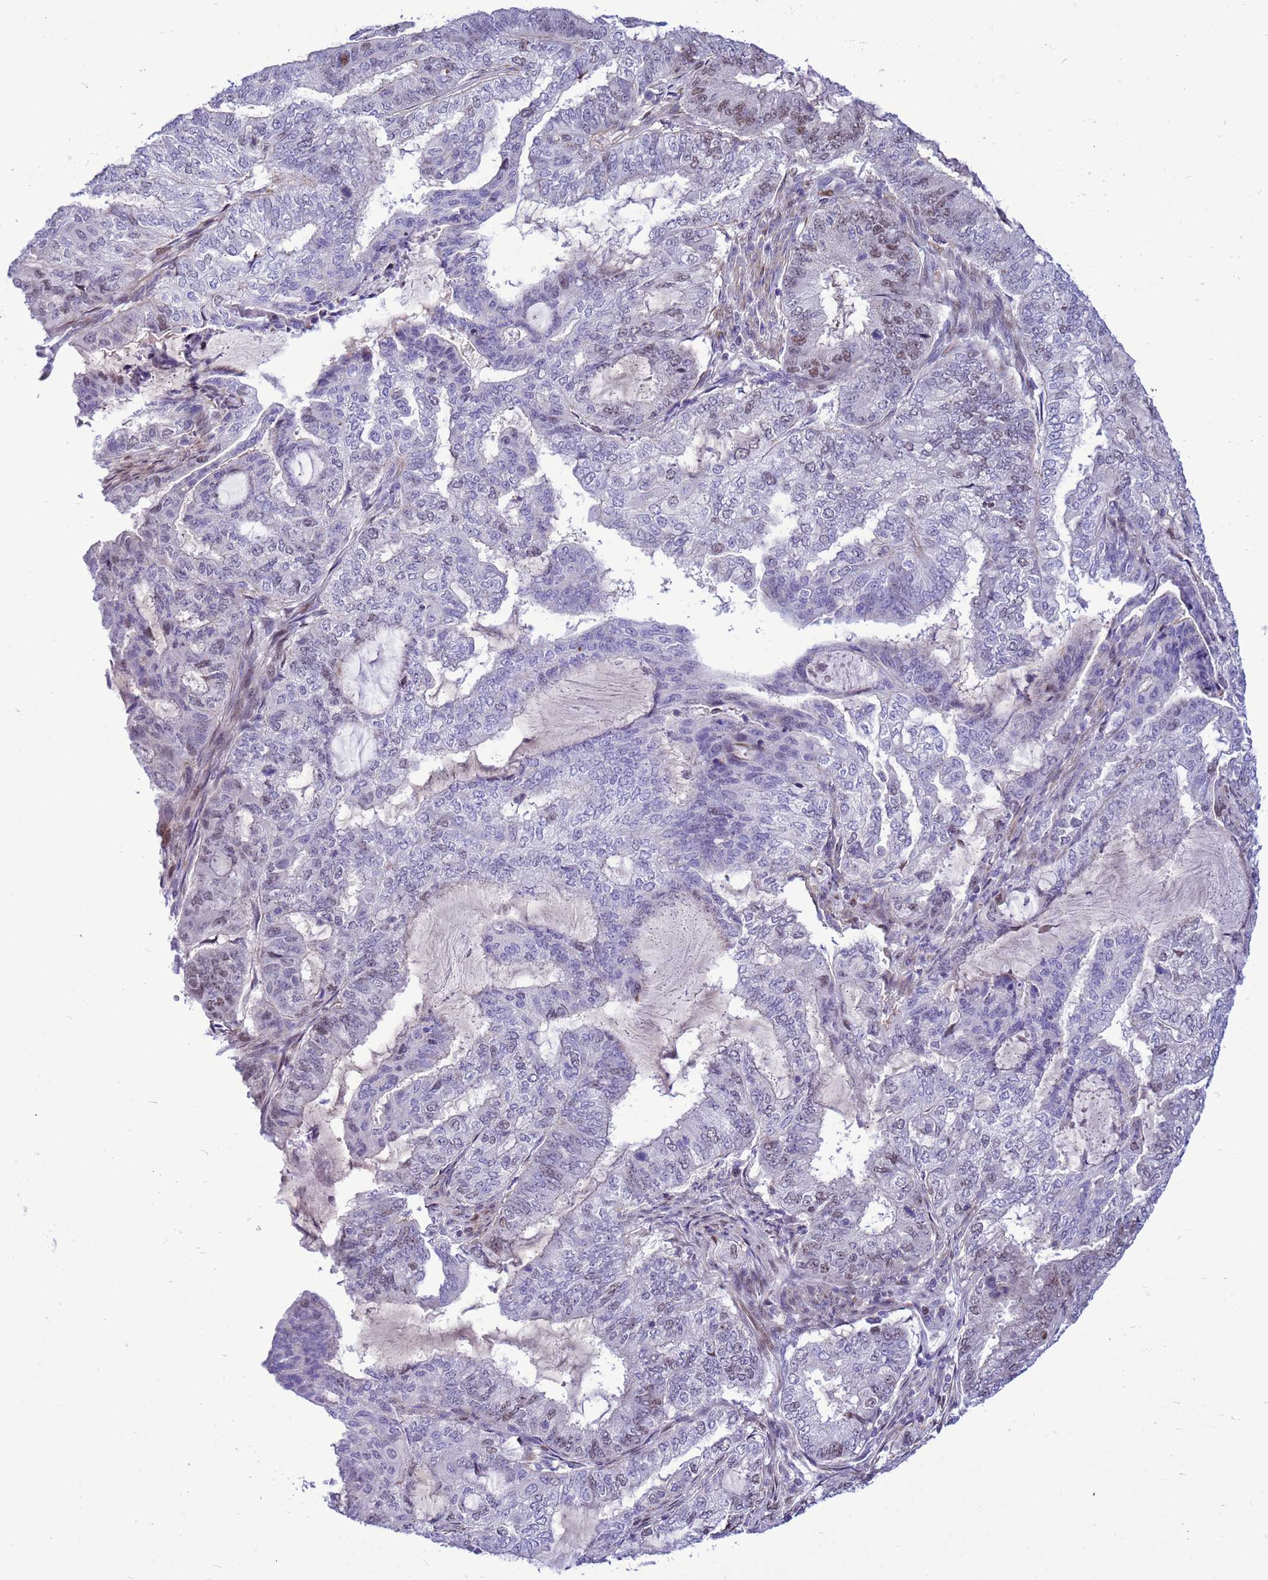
{"staining": {"intensity": "weak", "quantity": "<25%", "location": "nuclear"}, "tissue": "endometrial cancer", "cell_type": "Tumor cells", "image_type": "cancer", "snomed": [{"axis": "morphology", "description": "Adenocarcinoma, NOS"}, {"axis": "topography", "description": "Endometrium"}], "caption": "Immunohistochemistry of human endometrial adenocarcinoma shows no staining in tumor cells.", "gene": "ADAMTS7", "patient": {"sex": "female", "age": 51}}